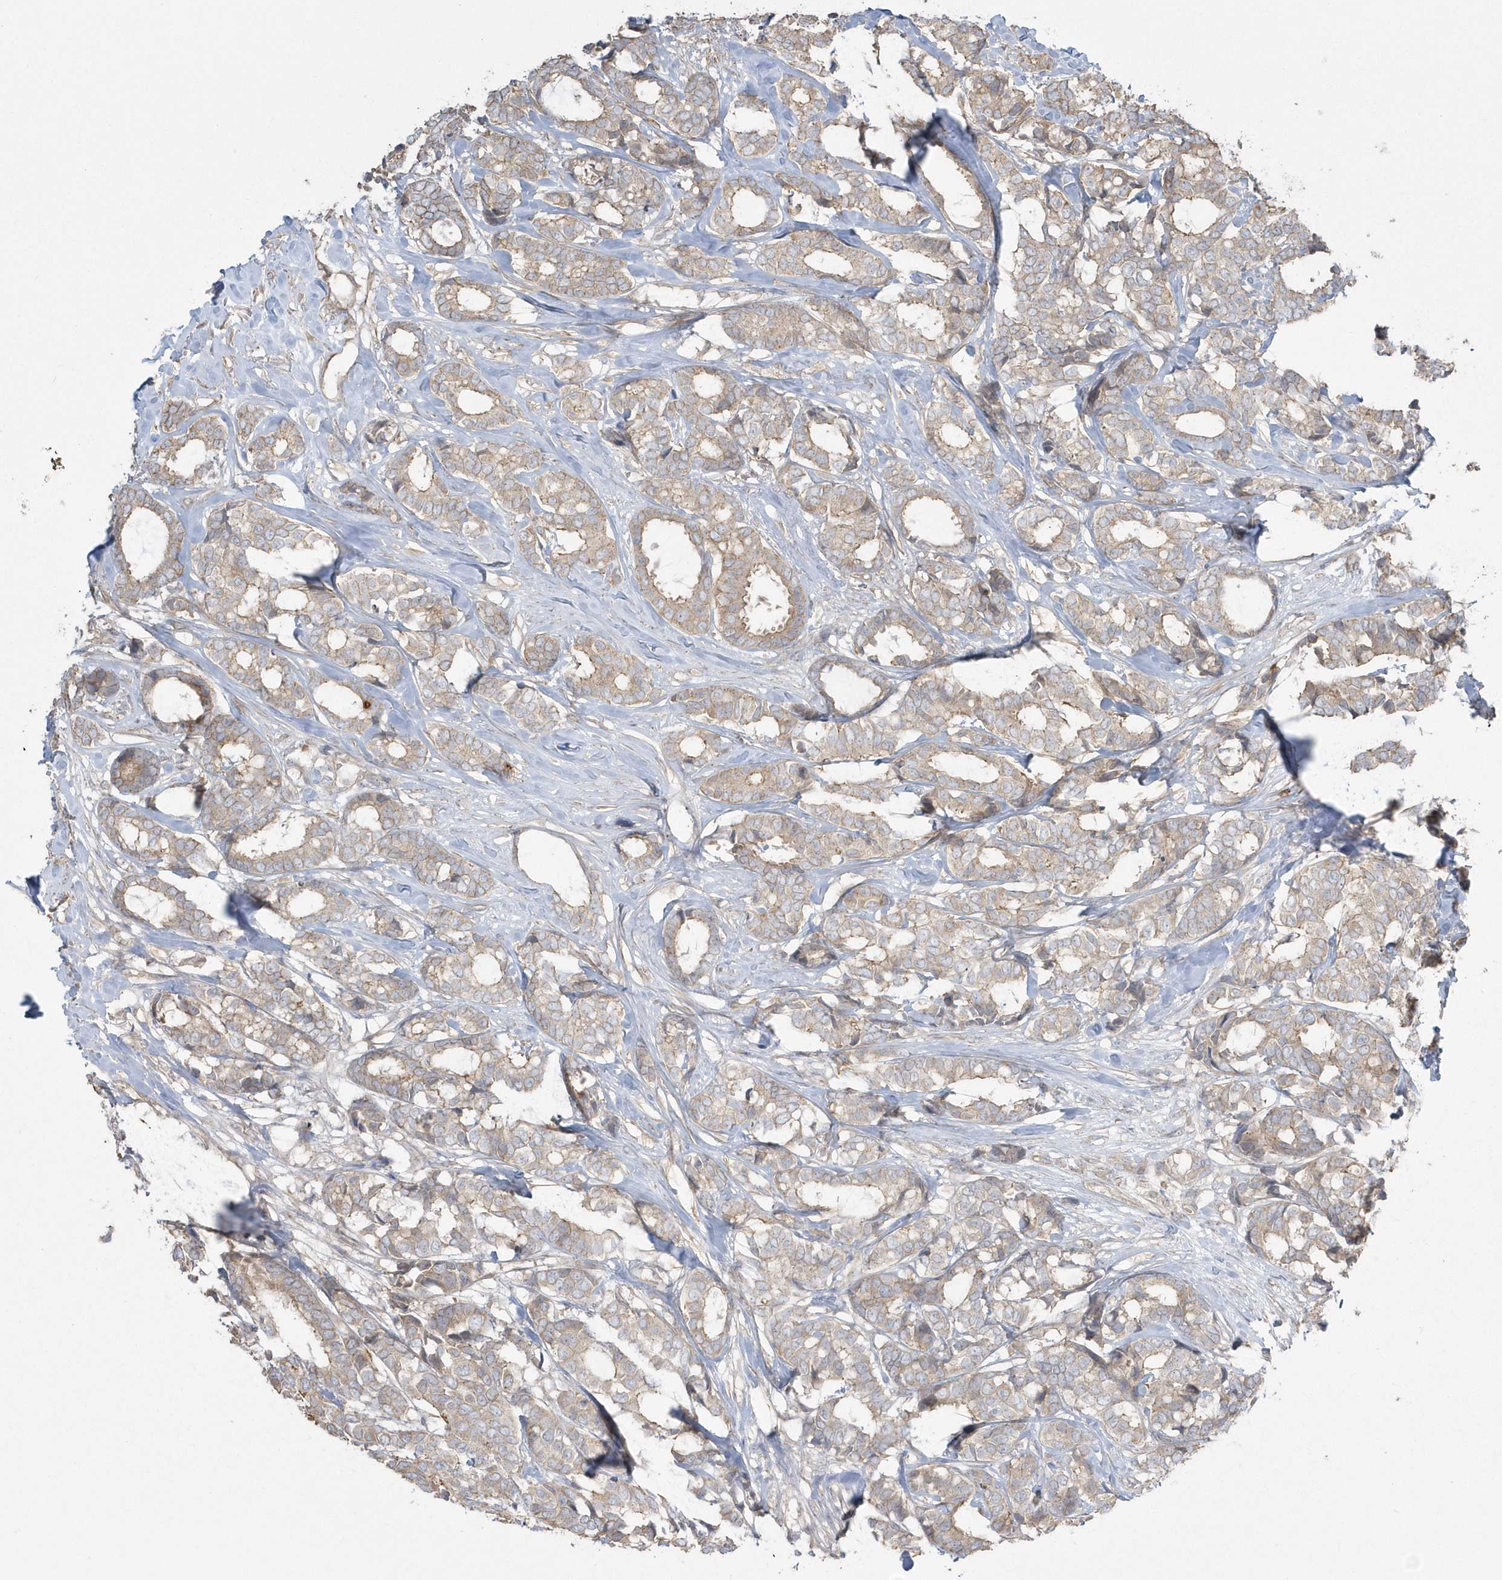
{"staining": {"intensity": "strong", "quantity": "<25%", "location": "cytoplasmic/membranous"}, "tissue": "breast cancer", "cell_type": "Tumor cells", "image_type": "cancer", "snomed": [{"axis": "morphology", "description": "Duct carcinoma"}, {"axis": "topography", "description": "Breast"}], "caption": "Brown immunohistochemical staining in human breast cancer exhibits strong cytoplasmic/membranous expression in approximately <25% of tumor cells. (Brightfield microscopy of DAB IHC at high magnification).", "gene": "ARMC8", "patient": {"sex": "female", "age": 87}}